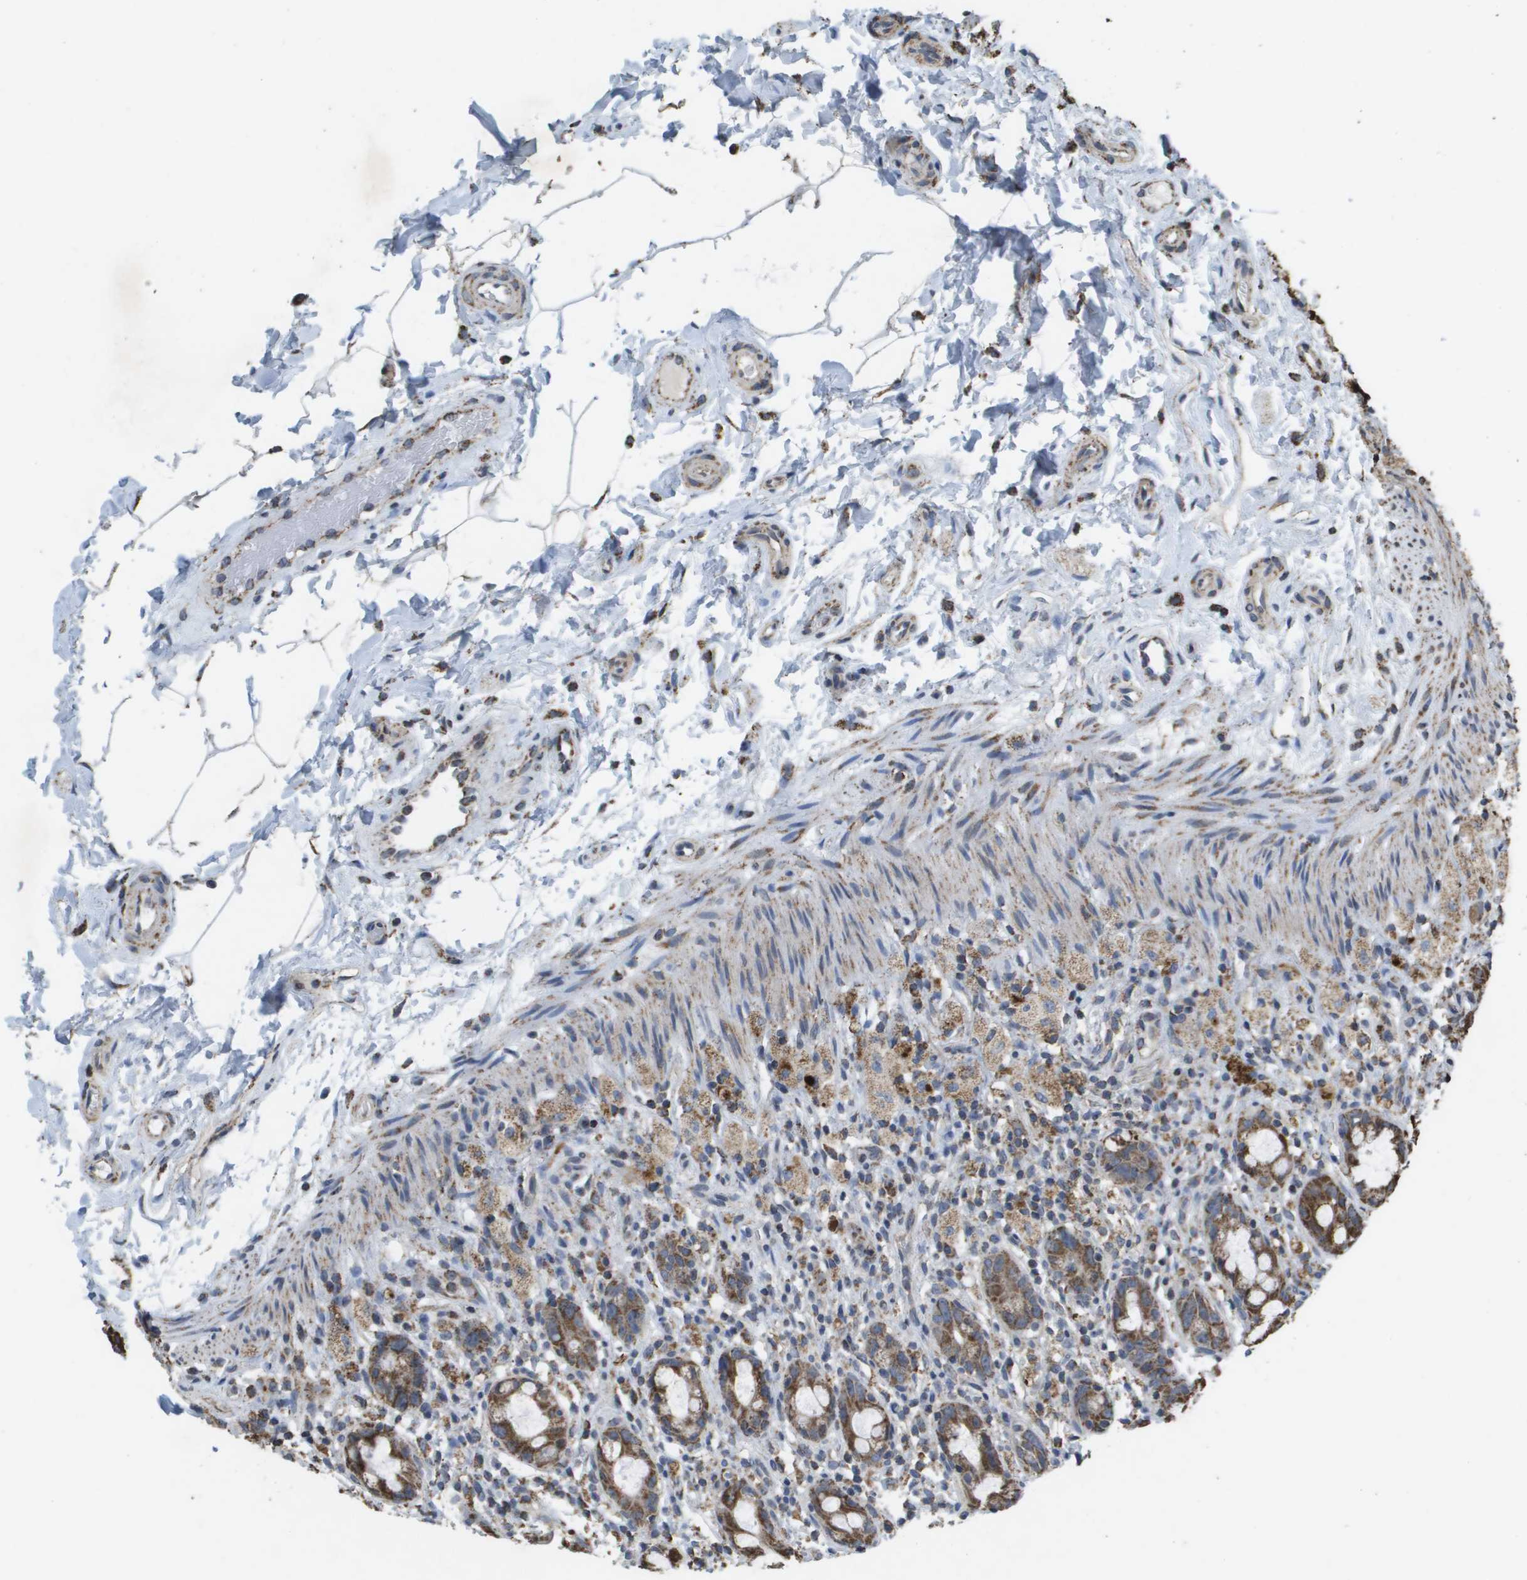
{"staining": {"intensity": "strong", "quantity": ">75%", "location": "cytoplasmic/membranous"}, "tissue": "rectum", "cell_type": "Glandular cells", "image_type": "normal", "snomed": [{"axis": "morphology", "description": "Normal tissue, NOS"}, {"axis": "topography", "description": "Rectum"}], "caption": "Rectum stained with DAB immunohistochemistry (IHC) displays high levels of strong cytoplasmic/membranous staining in about >75% of glandular cells.", "gene": "HSPE1", "patient": {"sex": "male", "age": 44}}